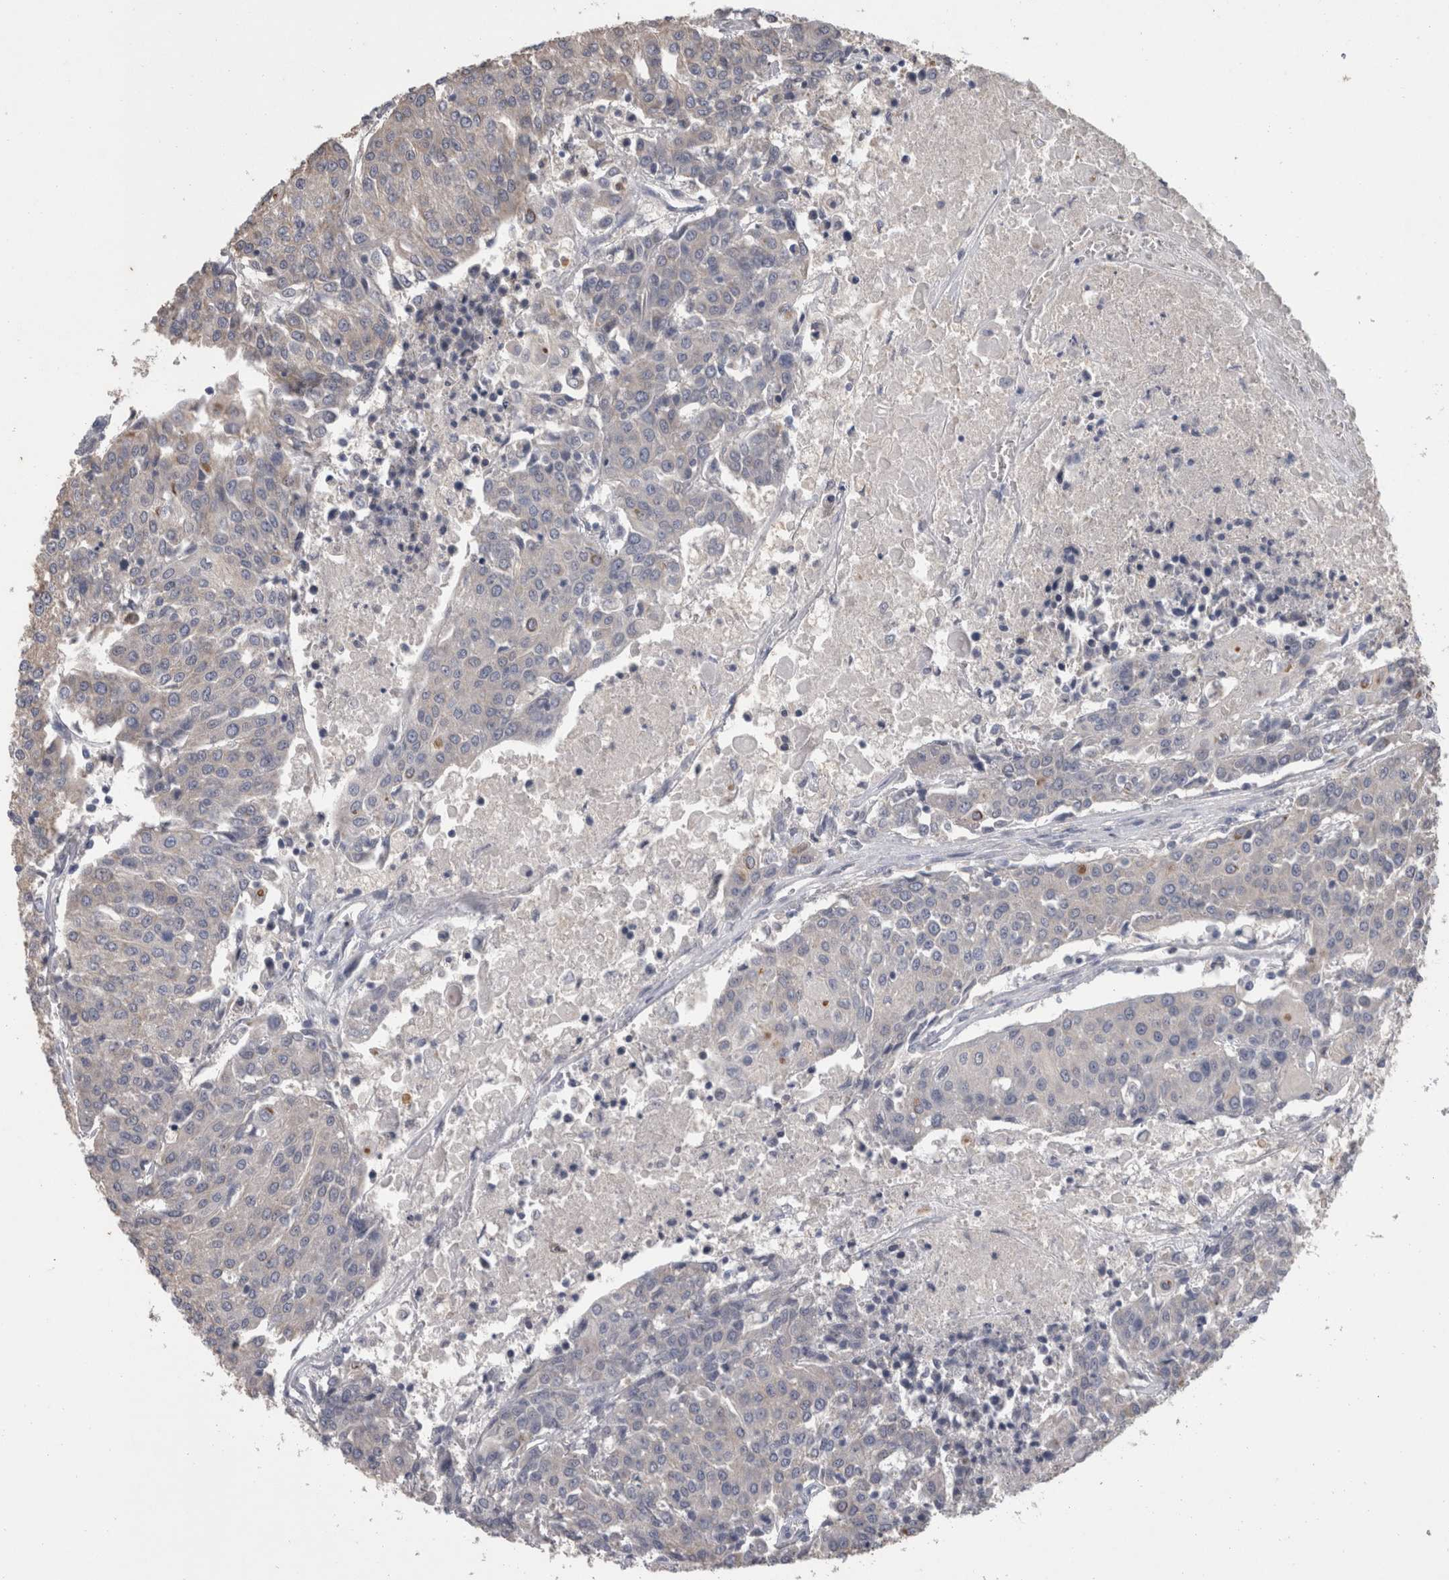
{"staining": {"intensity": "negative", "quantity": "none", "location": "none"}, "tissue": "urothelial cancer", "cell_type": "Tumor cells", "image_type": "cancer", "snomed": [{"axis": "morphology", "description": "Urothelial carcinoma, High grade"}, {"axis": "topography", "description": "Urinary bladder"}], "caption": "A photomicrograph of urothelial cancer stained for a protein shows no brown staining in tumor cells.", "gene": "FHOD3", "patient": {"sex": "female", "age": 85}}